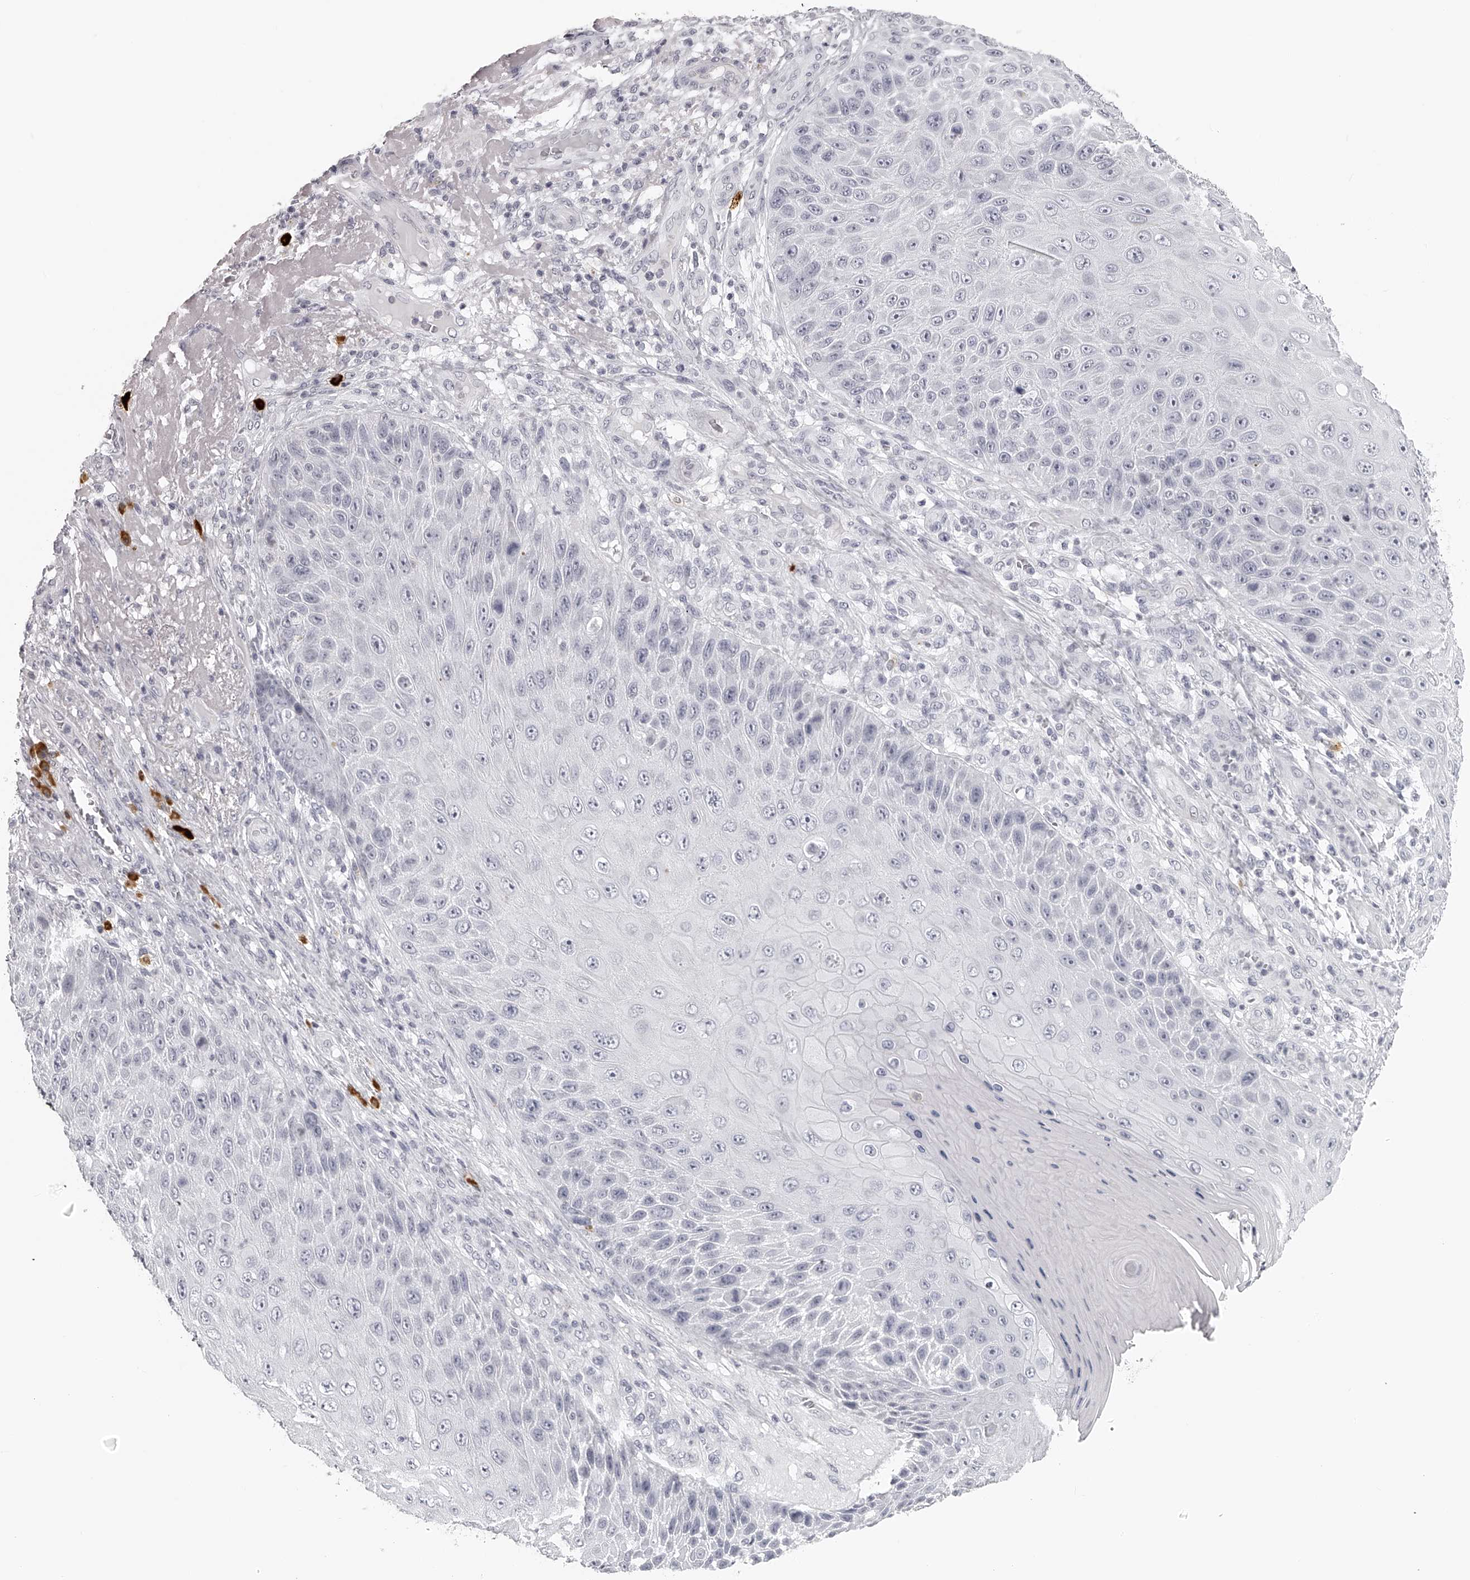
{"staining": {"intensity": "negative", "quantity": "none", "location": "none"}, "tissue": "skin cancer", "cell_type": "Tumor cells", "image_type": "cancer", "snomed": [{"axis": "morphology", "description": "Squamous cell carcinoma, NOS"}, {"axis": "topography", "description": "Skin"}], "caption": "Image shows no significant protein expression in tumor cells of squamous cell carcinoma (skin).", "gene": "SEC11C", "patient": {"sex": "female", "age": 88}}